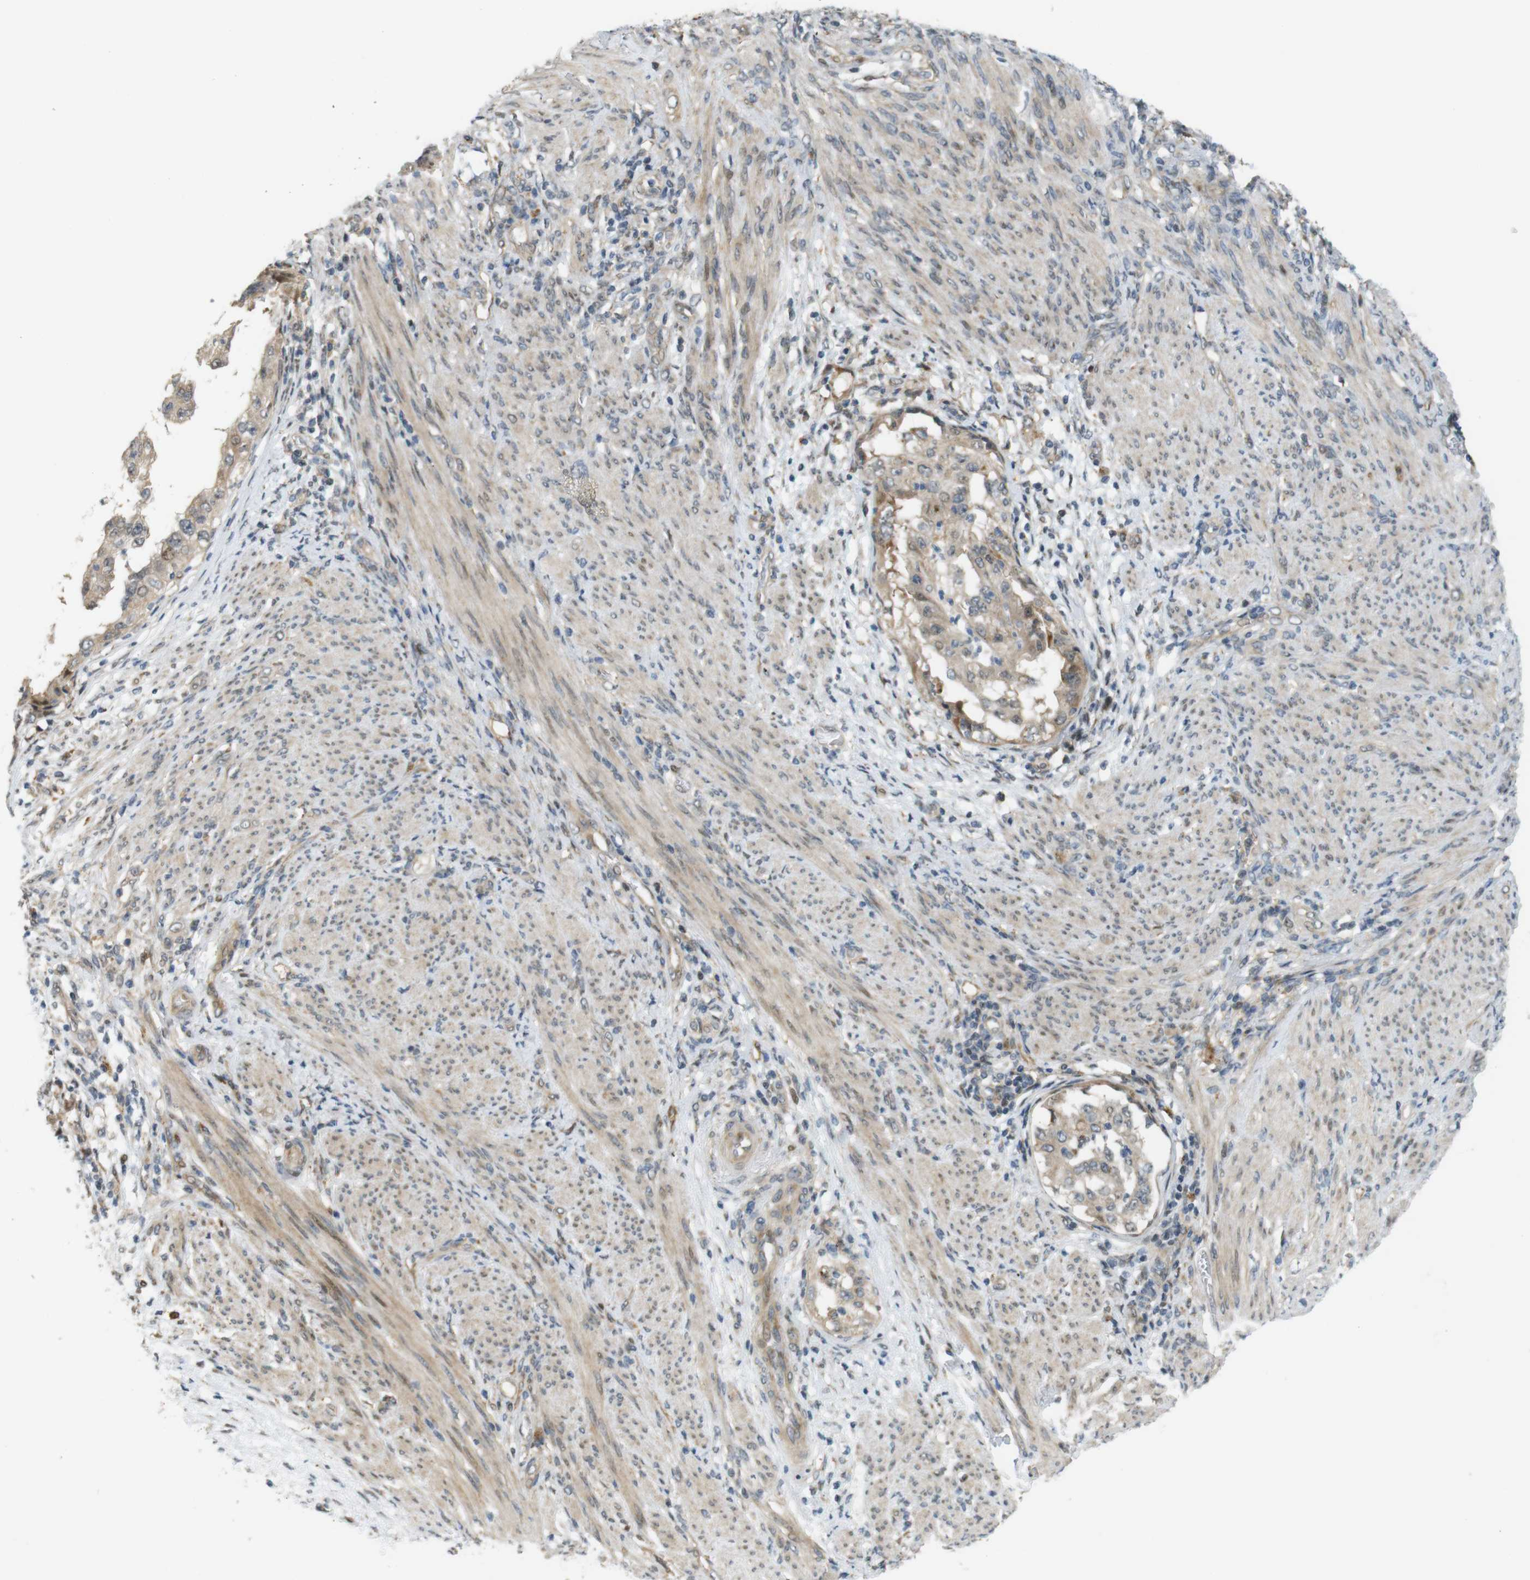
{"staining": {"intensity": "weak", "quantity": ">75%", "location": "cytoplasmic/membranous"}, "tissue": "endometrial cancer", "cell_type": "Tumor cells", "image_type": "cancer", "snomed": [{"axis": "morphology", "description": "Adenocarcinoma, NOS"}, {"axis": "topography", "description": "Endometrium"}], "caption": "The histopathology image exhibits staining of endometrial cancer (adenocarcinoma), revealing weak cytoplasmic/membranous protein positivity (brown color) within tumor cells.", "gene": "TSPAN9", "patient": {"sex": "female", "age": 85}}